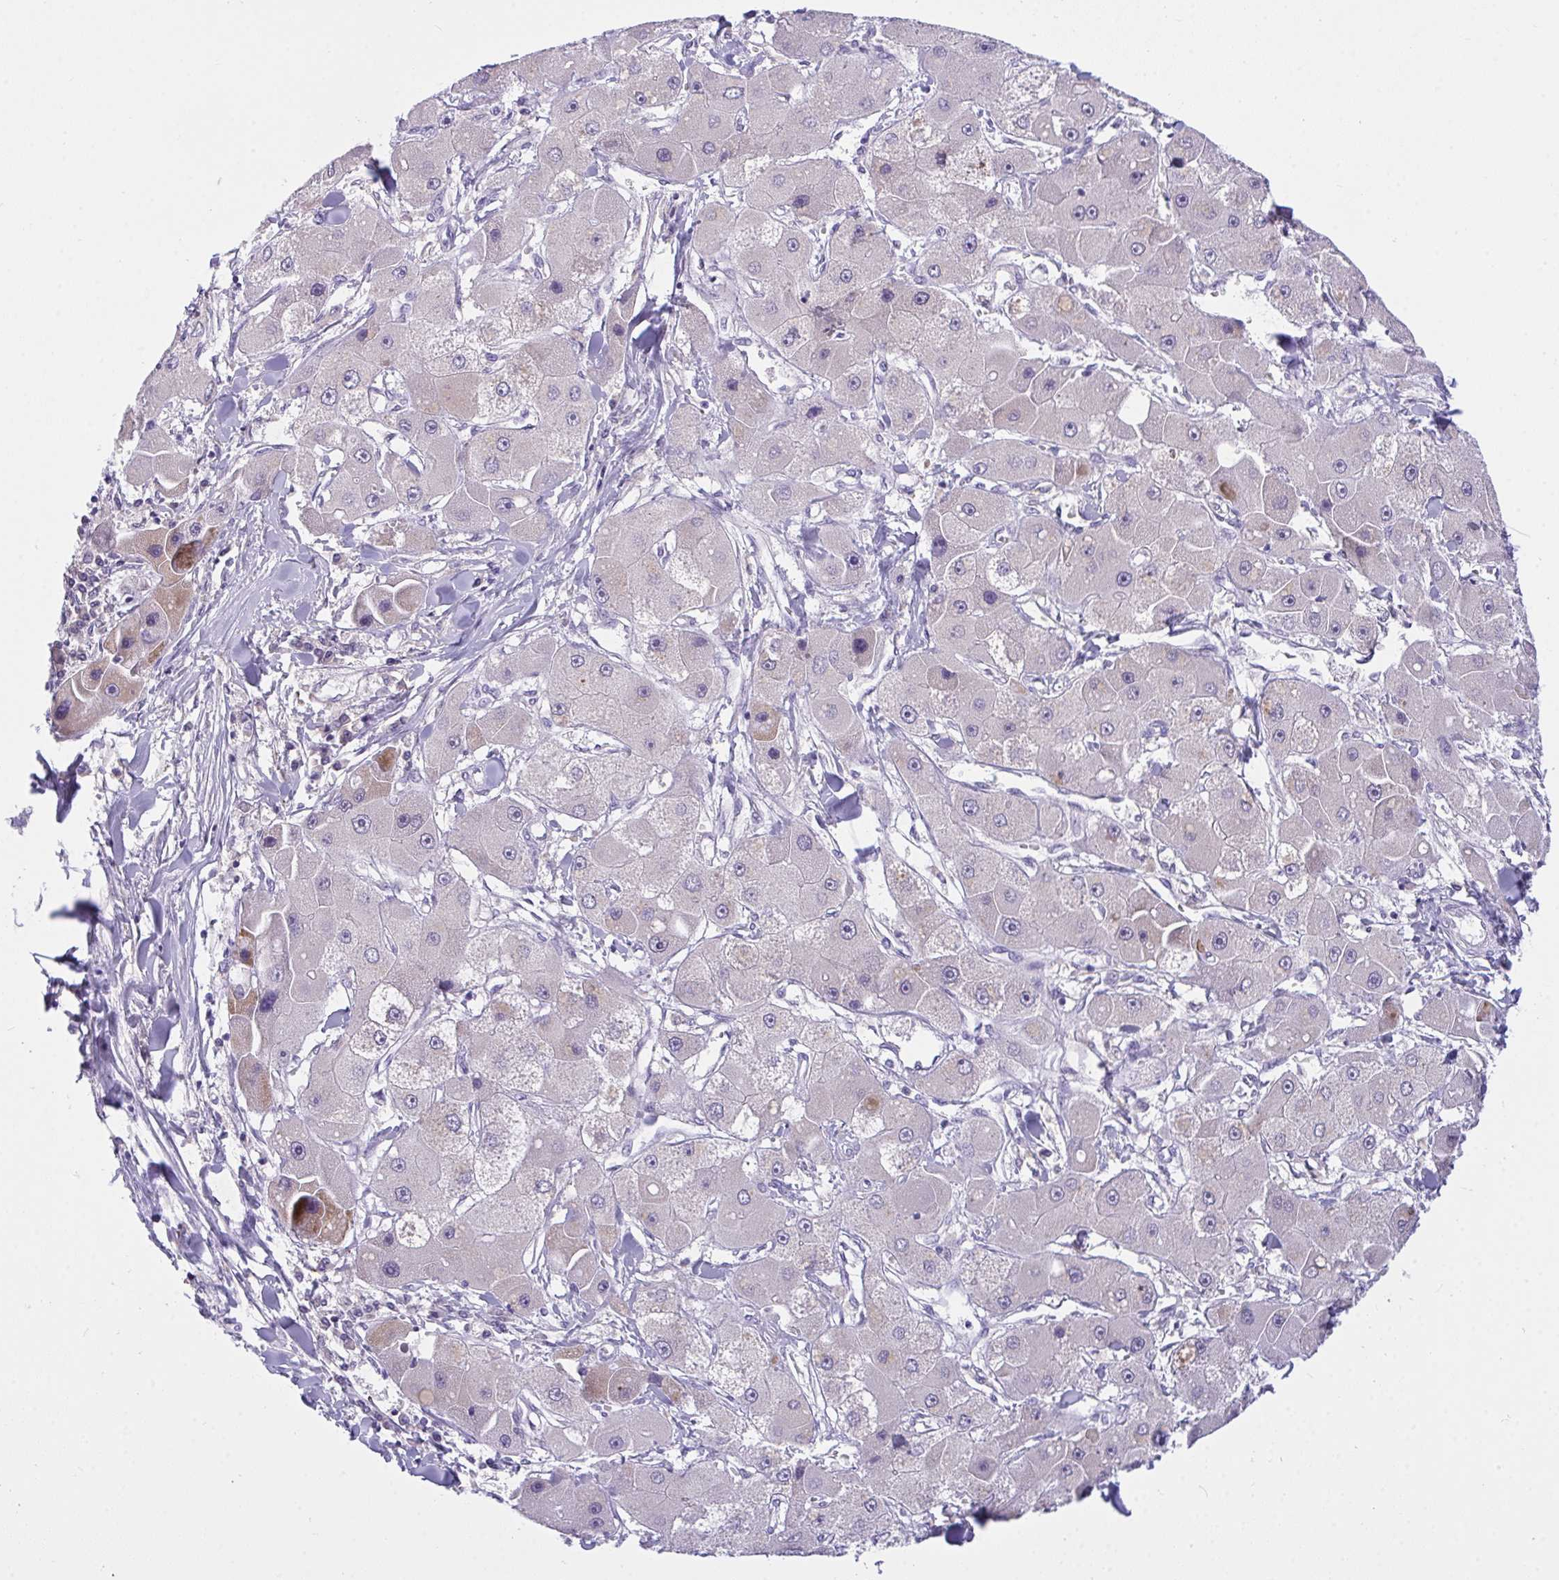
{"staining": {"intensity": "strong", "quantity": "<25%", "location": "cytoplasmic/membranous"}, "tissue": "liver cancer", "cell_type": "Tumor cells", "image_type": "cancer", "snomed": [{"axis": "morphology", "description": "Carcinoma, Hepatocellular, NOS"}, {"axis": "topography", "description": "Liver"}], "caption": "Immunohistochemical staining of human liver cancer (hepatocellular carcinoma) demonstrates medium levels of strong cytoplasmic/membranous protein staining in approximately <25% of tumor cells.", "gene": "SEMA6B", "patient": {"sex": "male", "age": 24}}